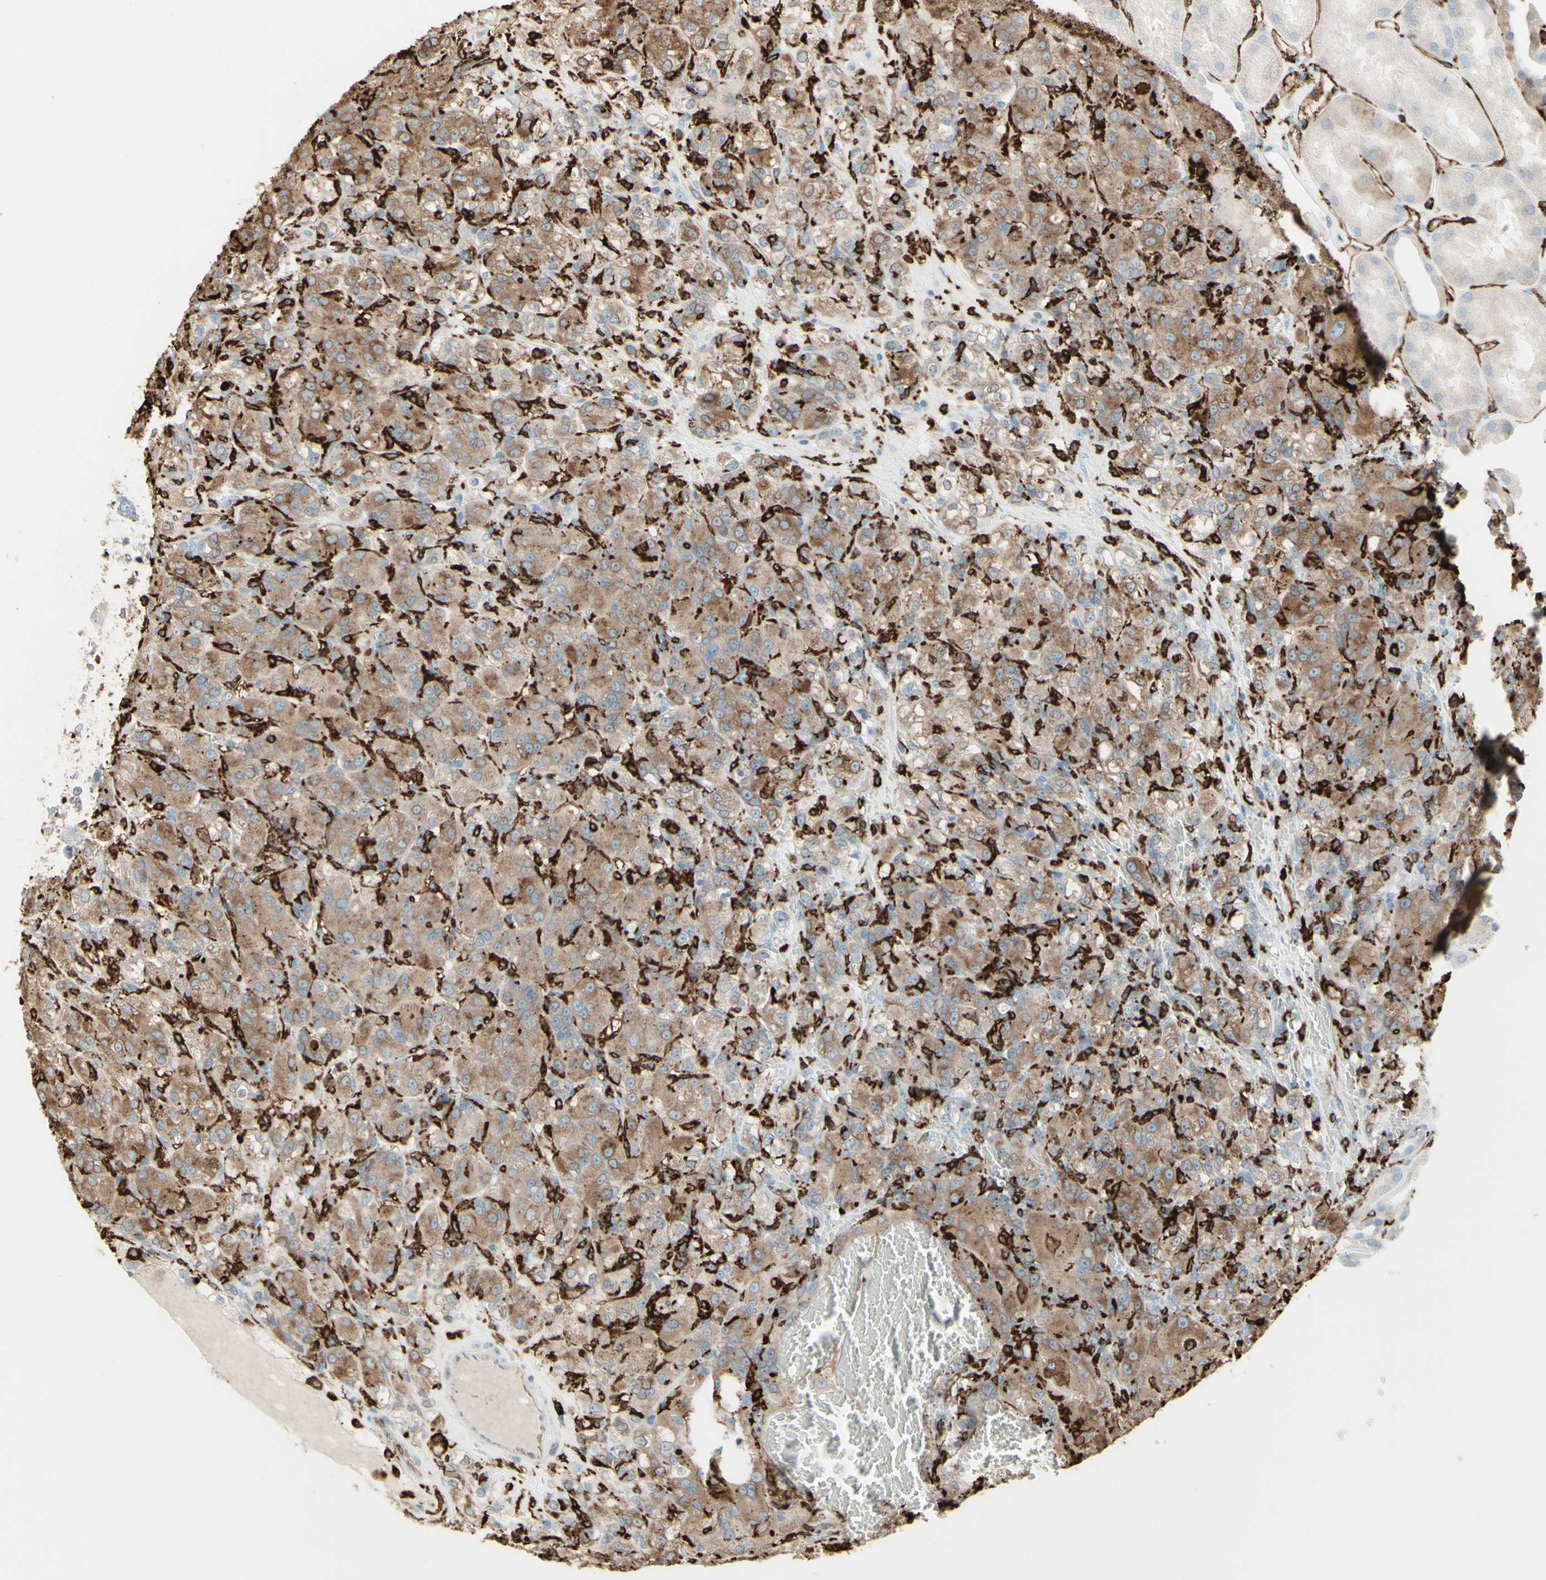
{"staining": {"intensity": "weak", "quantity": ">75%", "location": "cytoplasmic/membranous"}, "tissue": "renal cancer", "cell_type": "Tumor cells", "image_type": "cancer", "snomed": [{"axis": "morphology", "description": "Adenocarcinoma, NOS"}, {"axis": "topography", "description": "Kidney"}], "caption": "Immunohistochemistry (IHC) photomicrograph of neoplastic tissue: adenocarcinoma (renal) stained using immunohistochemistry (IHC) shows low levels of weak protein expression localized specifically in the cytoplasmic/membranous of tumor cells, appearing as a cytoplasmic/membranous brown color.", "gene": "HLA-DPB1", "patient": {"sex": "male", "age": 61}}